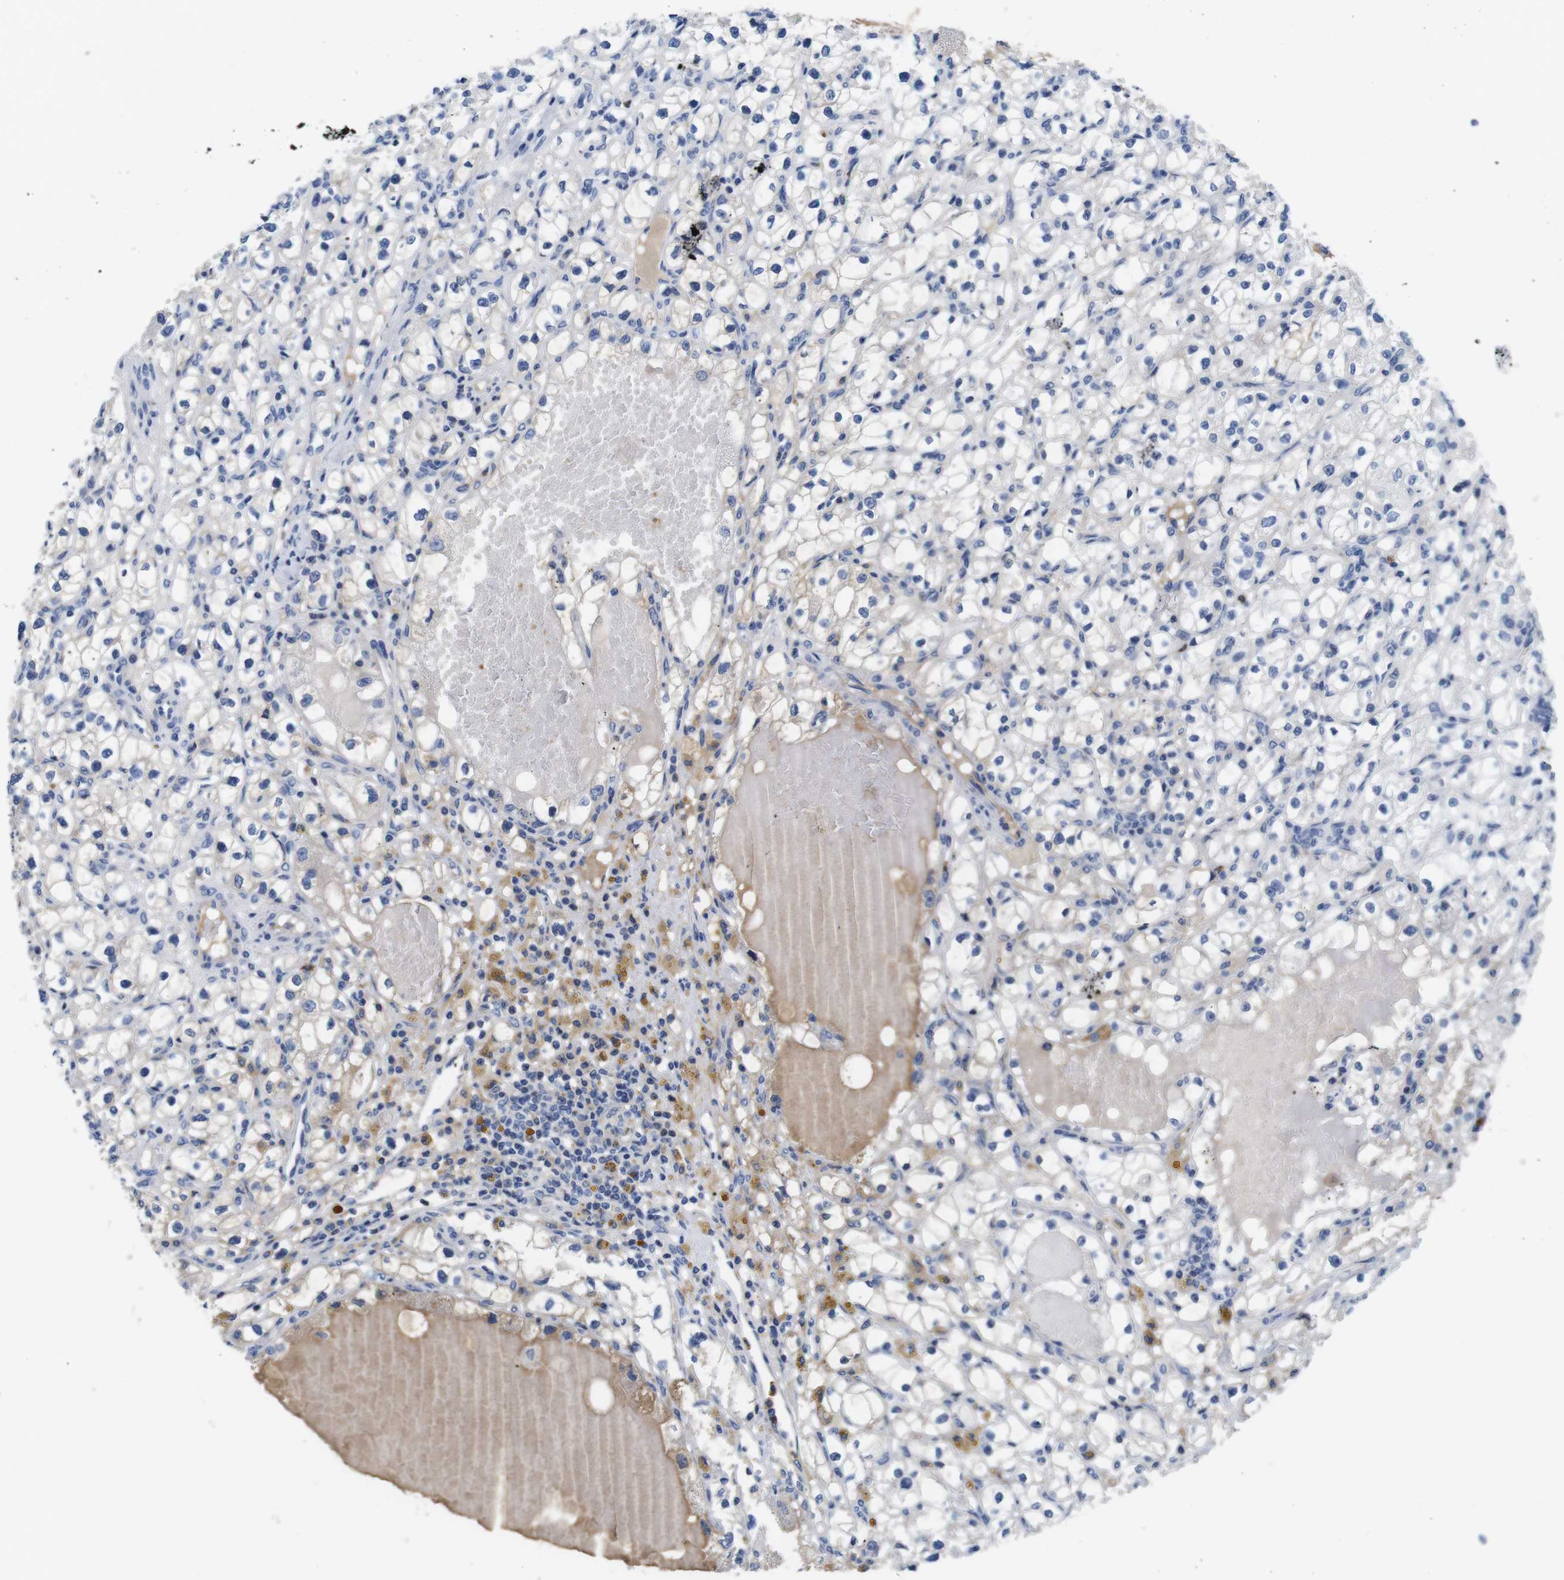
{"staining": {"intensity": "negative", "quantity": "none", "location": "none"}, "tissue": "renal cancer", "cell_type": "Tumor cells", "image_type": "cancer", "snomed": [{"axis": "morphology", "description": "Adenocarcinoma, NOS"}, {"axis": "topography", "description": "Kidney"}], "caption": "The micrograph demonstrates no significant positivity in tumor cells of renal cancer (adenocarcinoma).", "gene": "C1RL", "patient": {"sex": "male", "age": 56}}